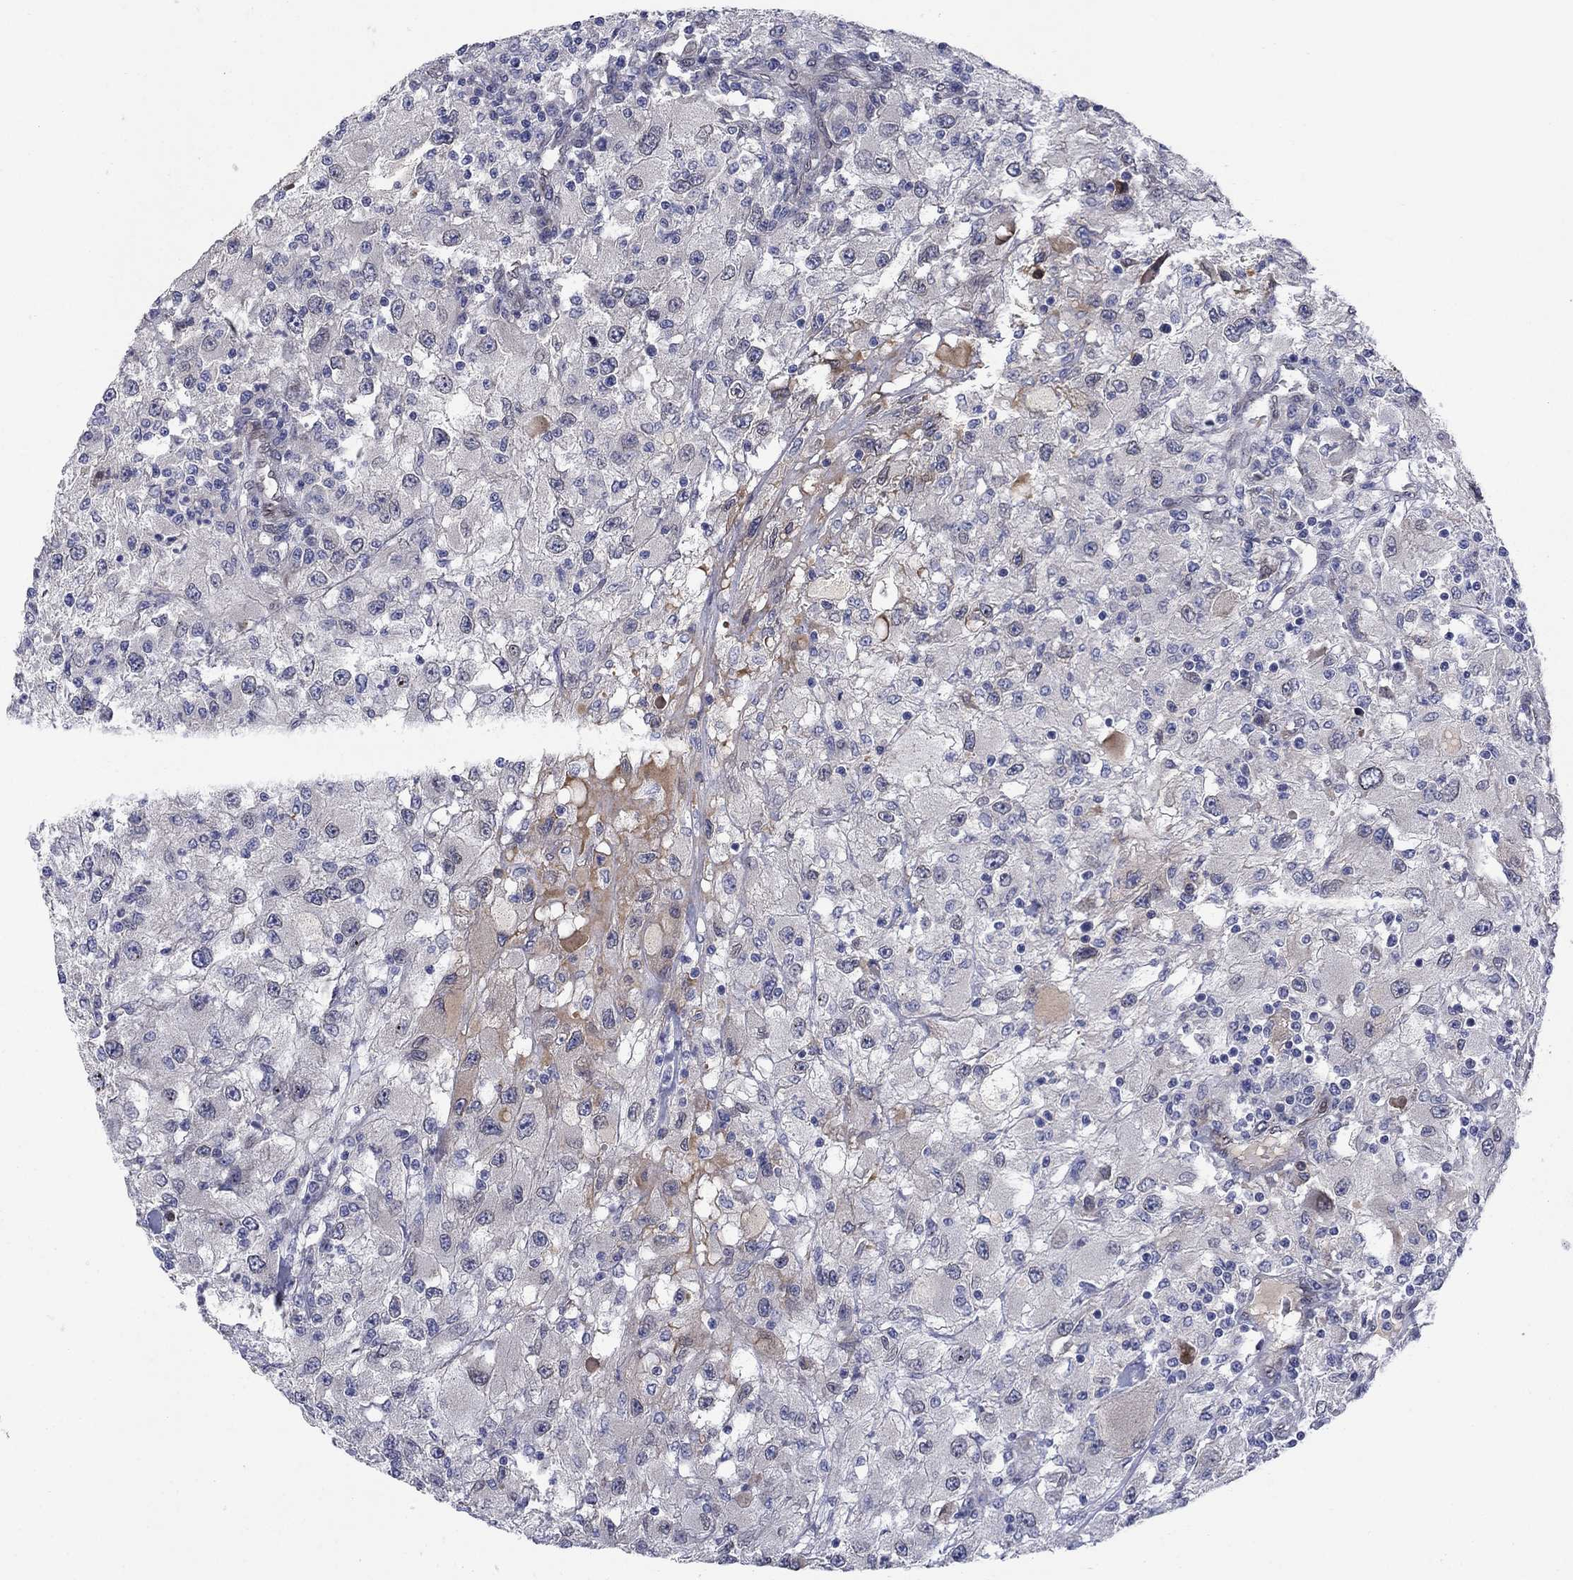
{"staining": {"intensity": "negative", "quantity": "none", "location": "none"}, "tissue": "renal cancer", "cell_type": "Tumor cells", "image_type": "cancer", "snomed": [{"axis": "morphology", "description": "Adenocarcinoma, NOS"}, {"axis": "topography", "description": "Kidney"}], "caption": "Human renal cancer (adenocarcinoma) stained for a protein using immunohistochemistry reveals no staining in tumor cells.", "gene": "EMC9", "patient": {"sex": "female", "age": 67}}